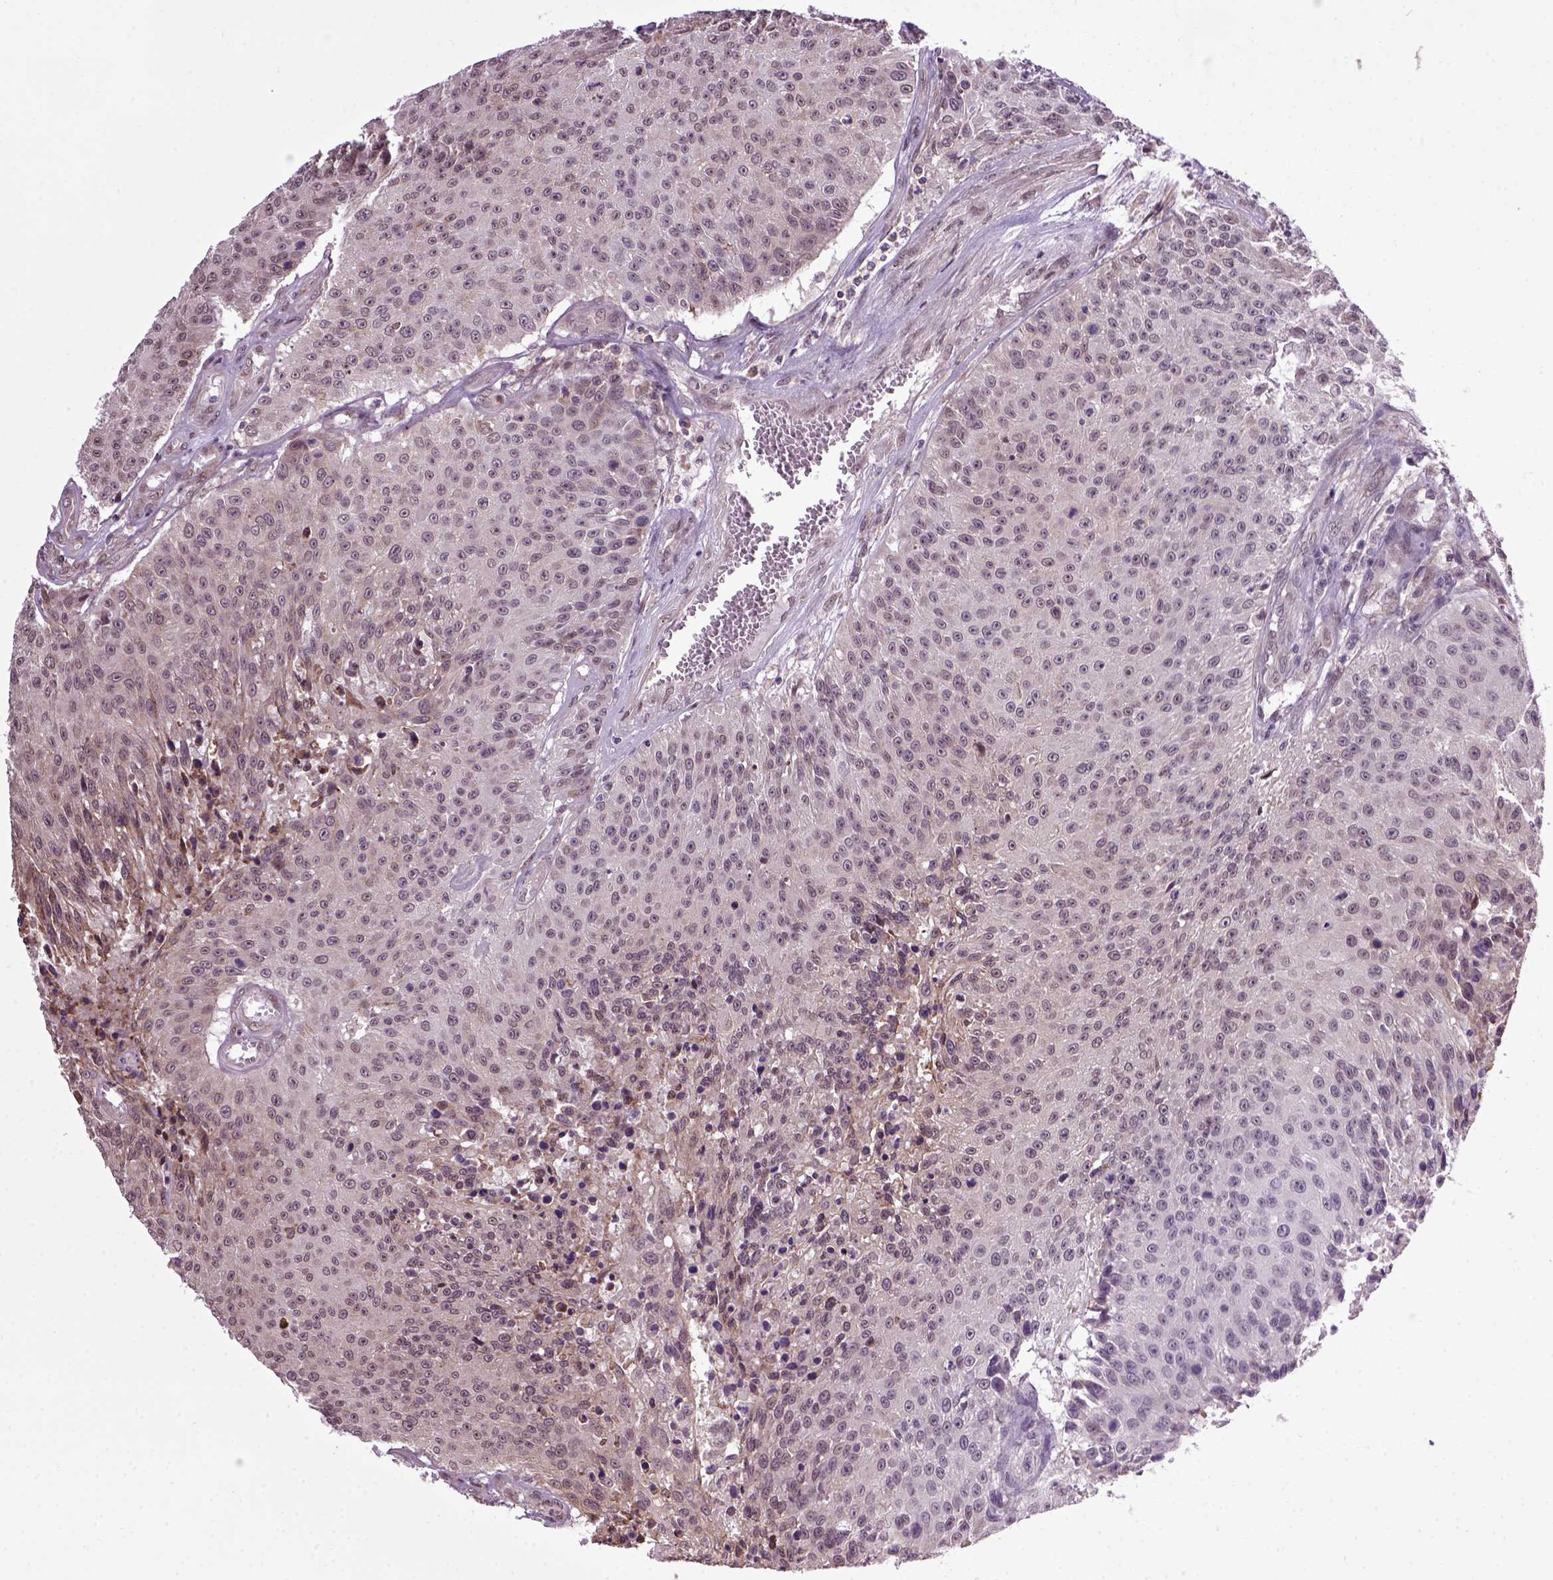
{"staining": {"intensity": "negative", "quantity": "none", "location": "none"}, "tissue": "urothelial cancer", "cell_type": "Tumor cells", "image_type": "cancer", "snomed": [{"axis": "morphology", "description": "Urothelial carcinoma, NOS"}, {"axis": "topography", "description": "Urinary bladder"}], "caption": "There is no significant positivity in tumor cells of urothelial cancer. (Brightfield microscopy of DAB immunohistochemistry (IHC) at high magnification).", "gene": "RAB43", "patient": {"sex": "male", "age": 55}}